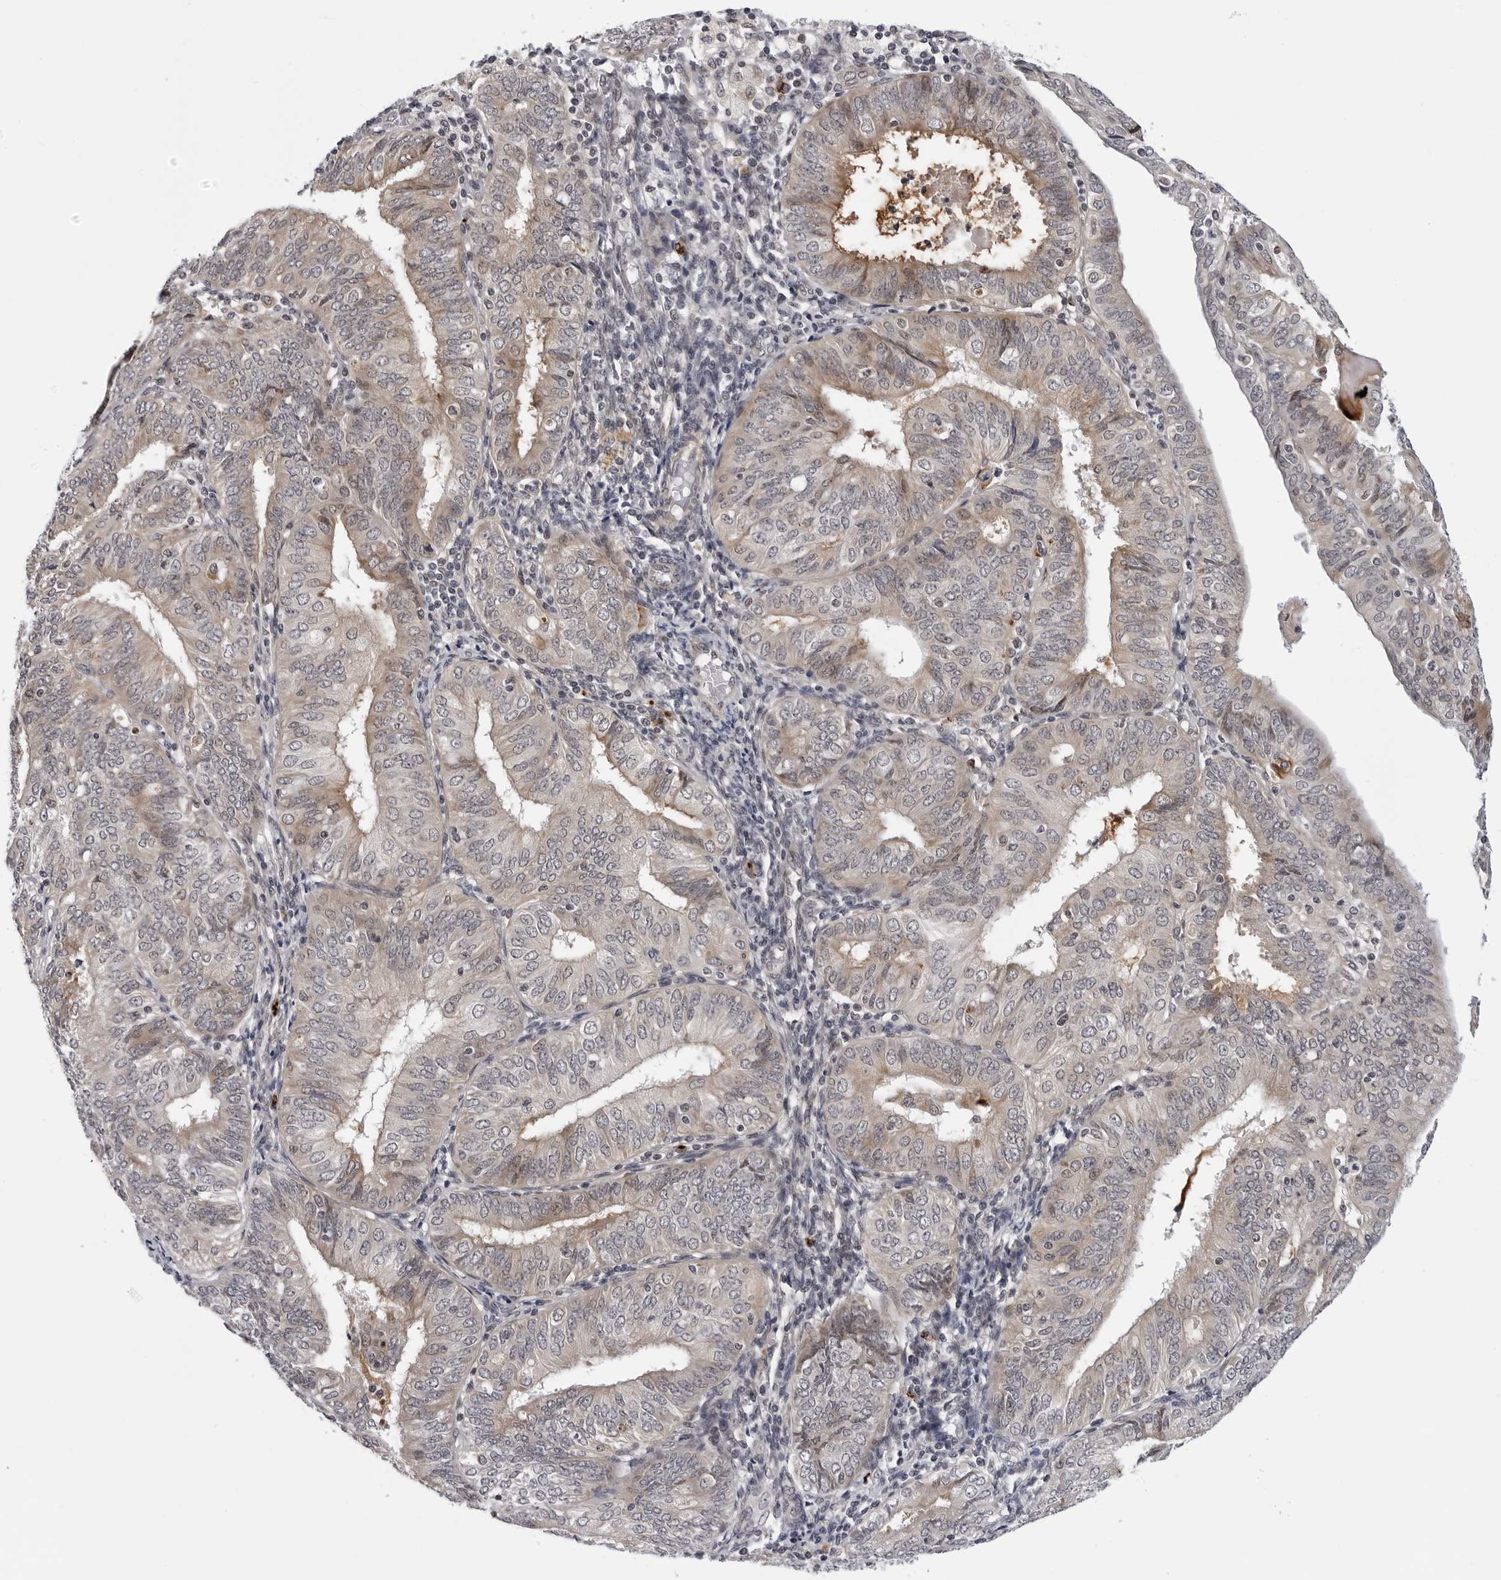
{"staining": {"intensity": "weak", "quantity": "25%-75%", "location": "cytoplasmic/membranous"}, "tissue": "endometrial cancer", "cell_type": "Tumor cells", "image_type": "cancer", "snomed": [{"axis": "morphology", "description": "Adenocarcinoma, NOS"}, {"axis": "topography", "description": "Endometrium"}], "caption": "Immunohistochemical staining of human adenocarcinoma (endometrial) shows weak cytoplasmic/membranous protein expression in approximately 25%-75% of tumor cells. (DAB (3,3'-diaminobenzidine) = brown stain, brightfield microscopy at high magnification).", "gene": "KIAA1614", "patient": {"sex": "female", "age": 58}}